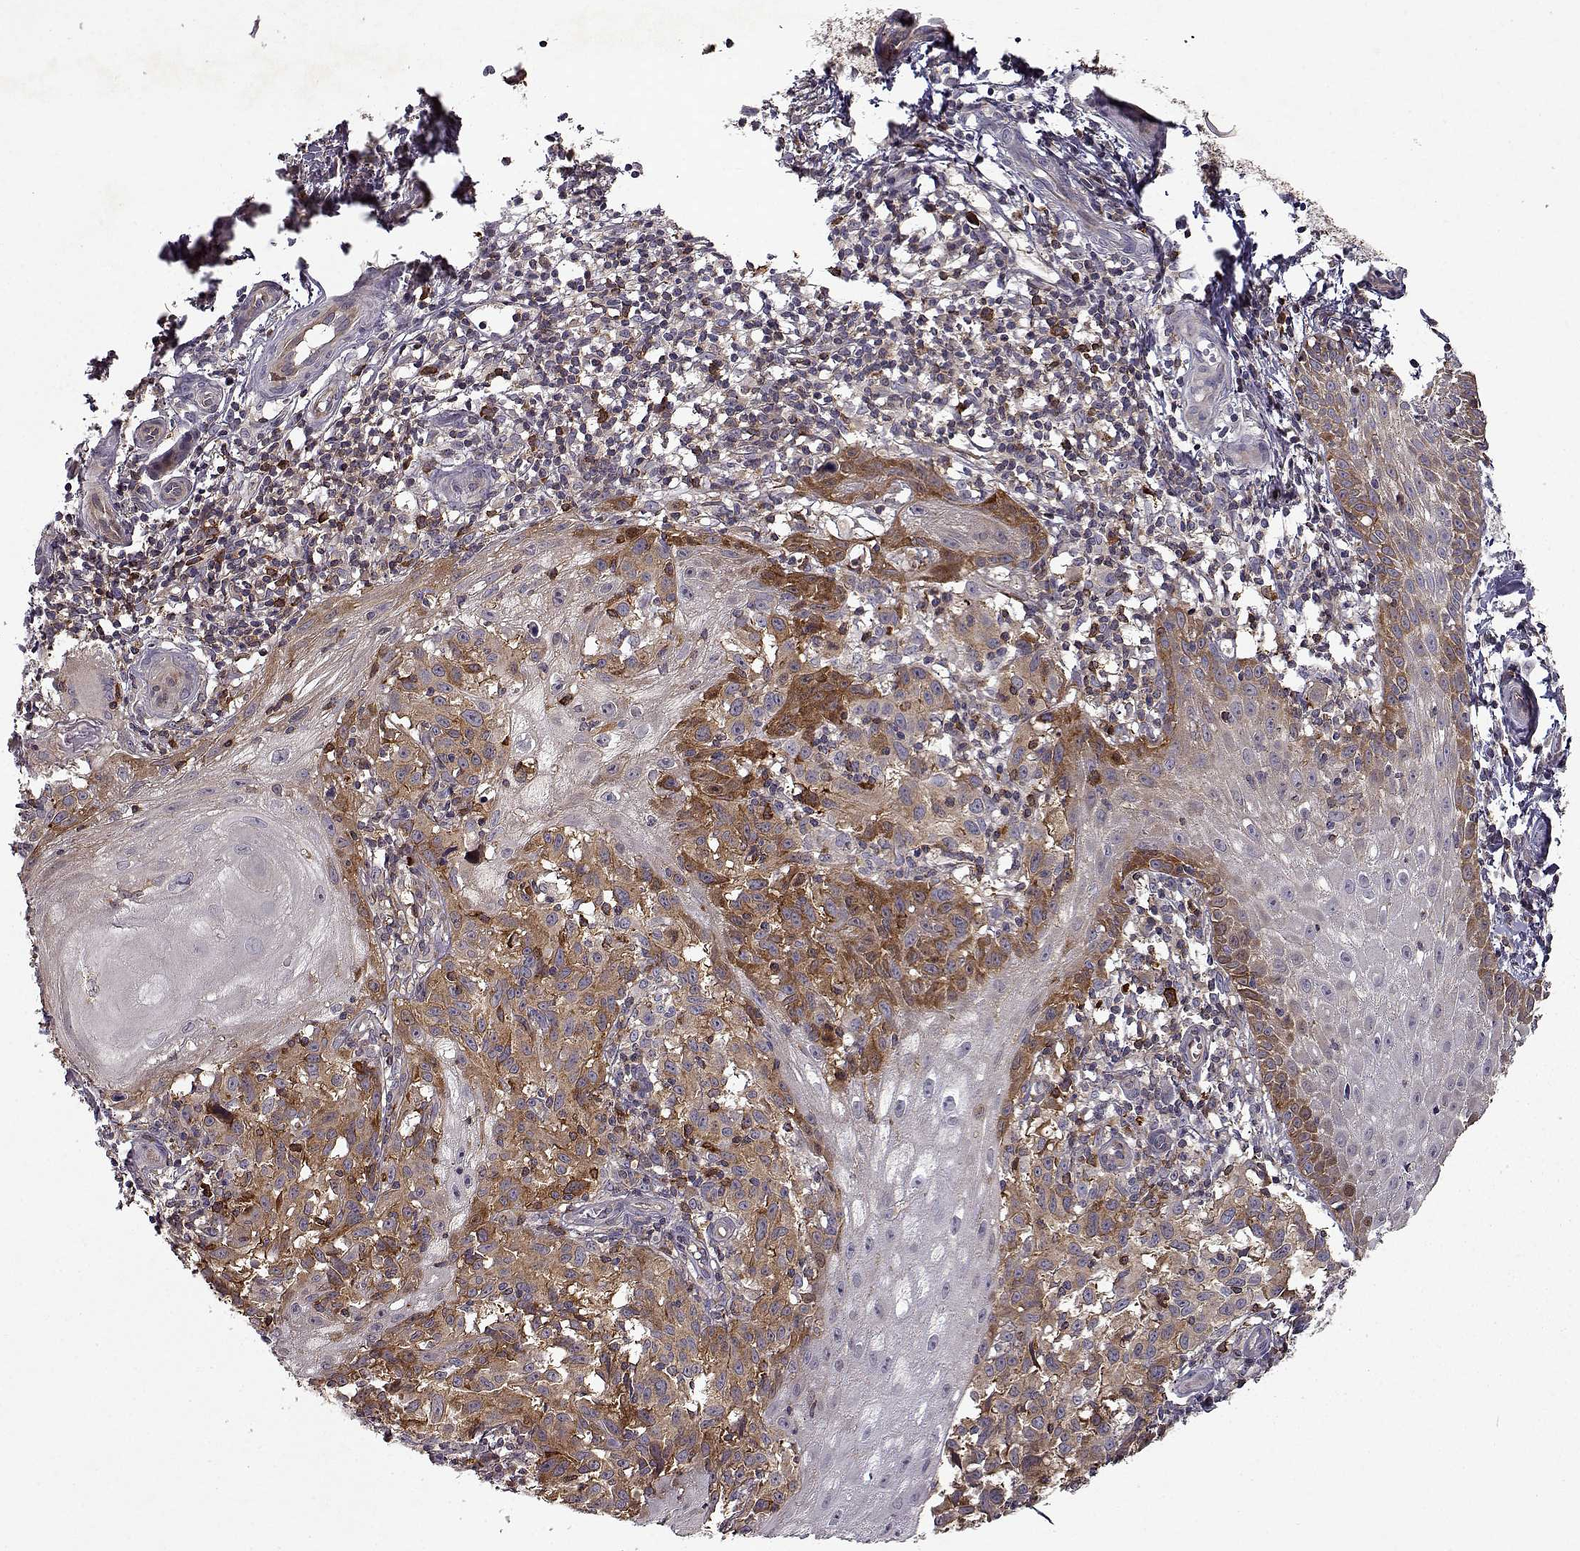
{"staining": {"intensity": "moderate", "quantity": "25%-75%", "location": "cytoplasmic/membranous"}, "tissue": "melanoma", "cell_type": "Tumor cells", "image_type": "cancer", "snomed": [{"axis": "morphology", "description": "Malignant melanoma, NOS"}, {"axis": "topography", "description": "Skin"}], "caption": "Protein expression analysis of human malignant melanoma reveals moderate cytoplasmic/membranous staining in approximately 25%-75% of tumor cells. (brown staining indicates protein expression, while blue staining denotes nuclei).", "gene": "RANBP1", "patient": {"sex": "female", "age": 53}}